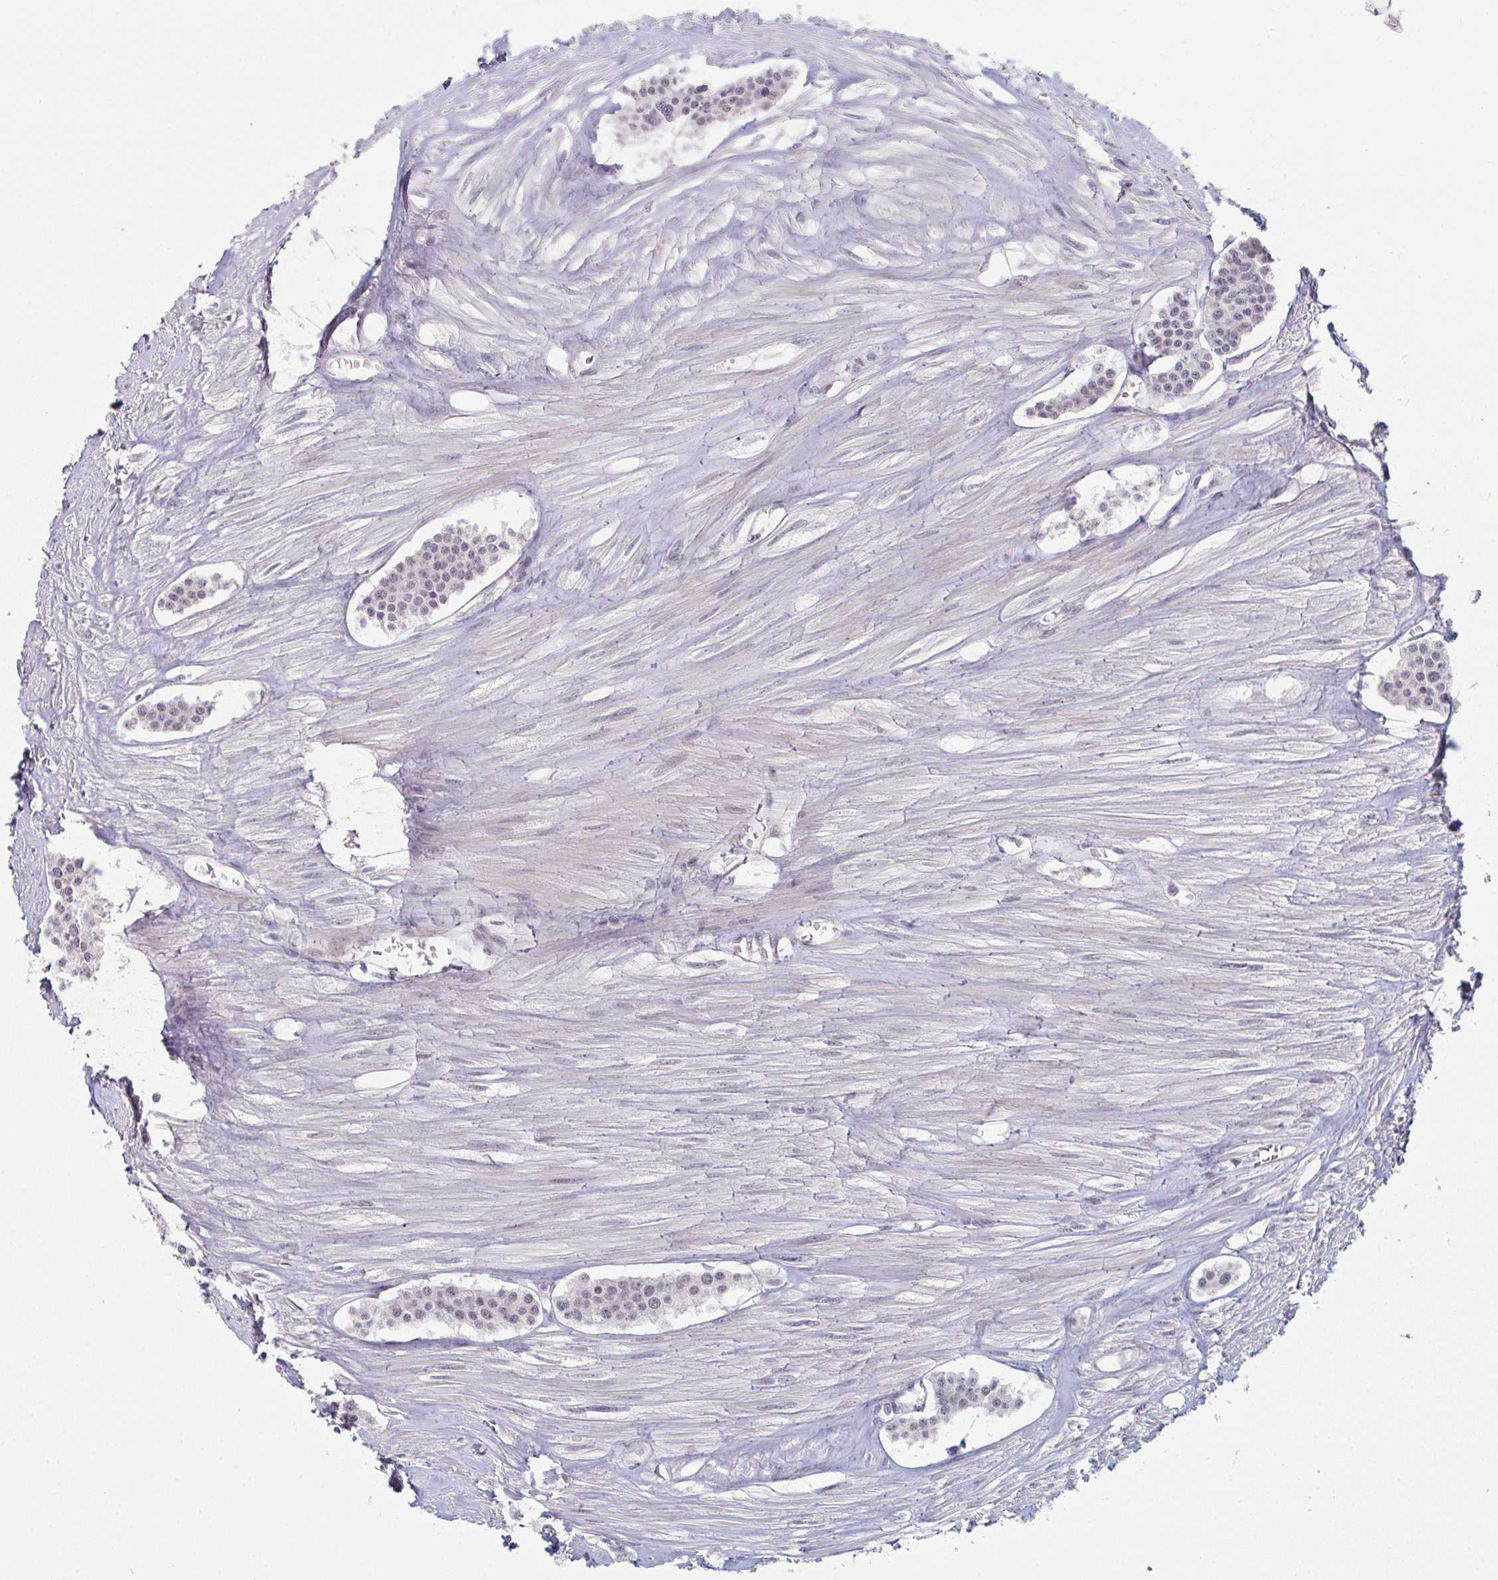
{"staining": {"intensity": "weak", "quantity": "25%-75%", "location": "nuclear"}, "tissue": "carcinoid", "cell_type": "Tumor cells", "image_type": "cancer", "snomed": [{"axis": "morphology", "description": "Carcinoid, malignant, NOS"}, {"axis": "topography", "description": "Small intestine"}], "caption": "Immunohistochemical staining of human malignant carcinoid exhibits low levels of weak nuclear positivity in approximately 25%-75% of tumor cells.", "gene": "ZNF214", "patient": {"sex": "male", "age": 60}}